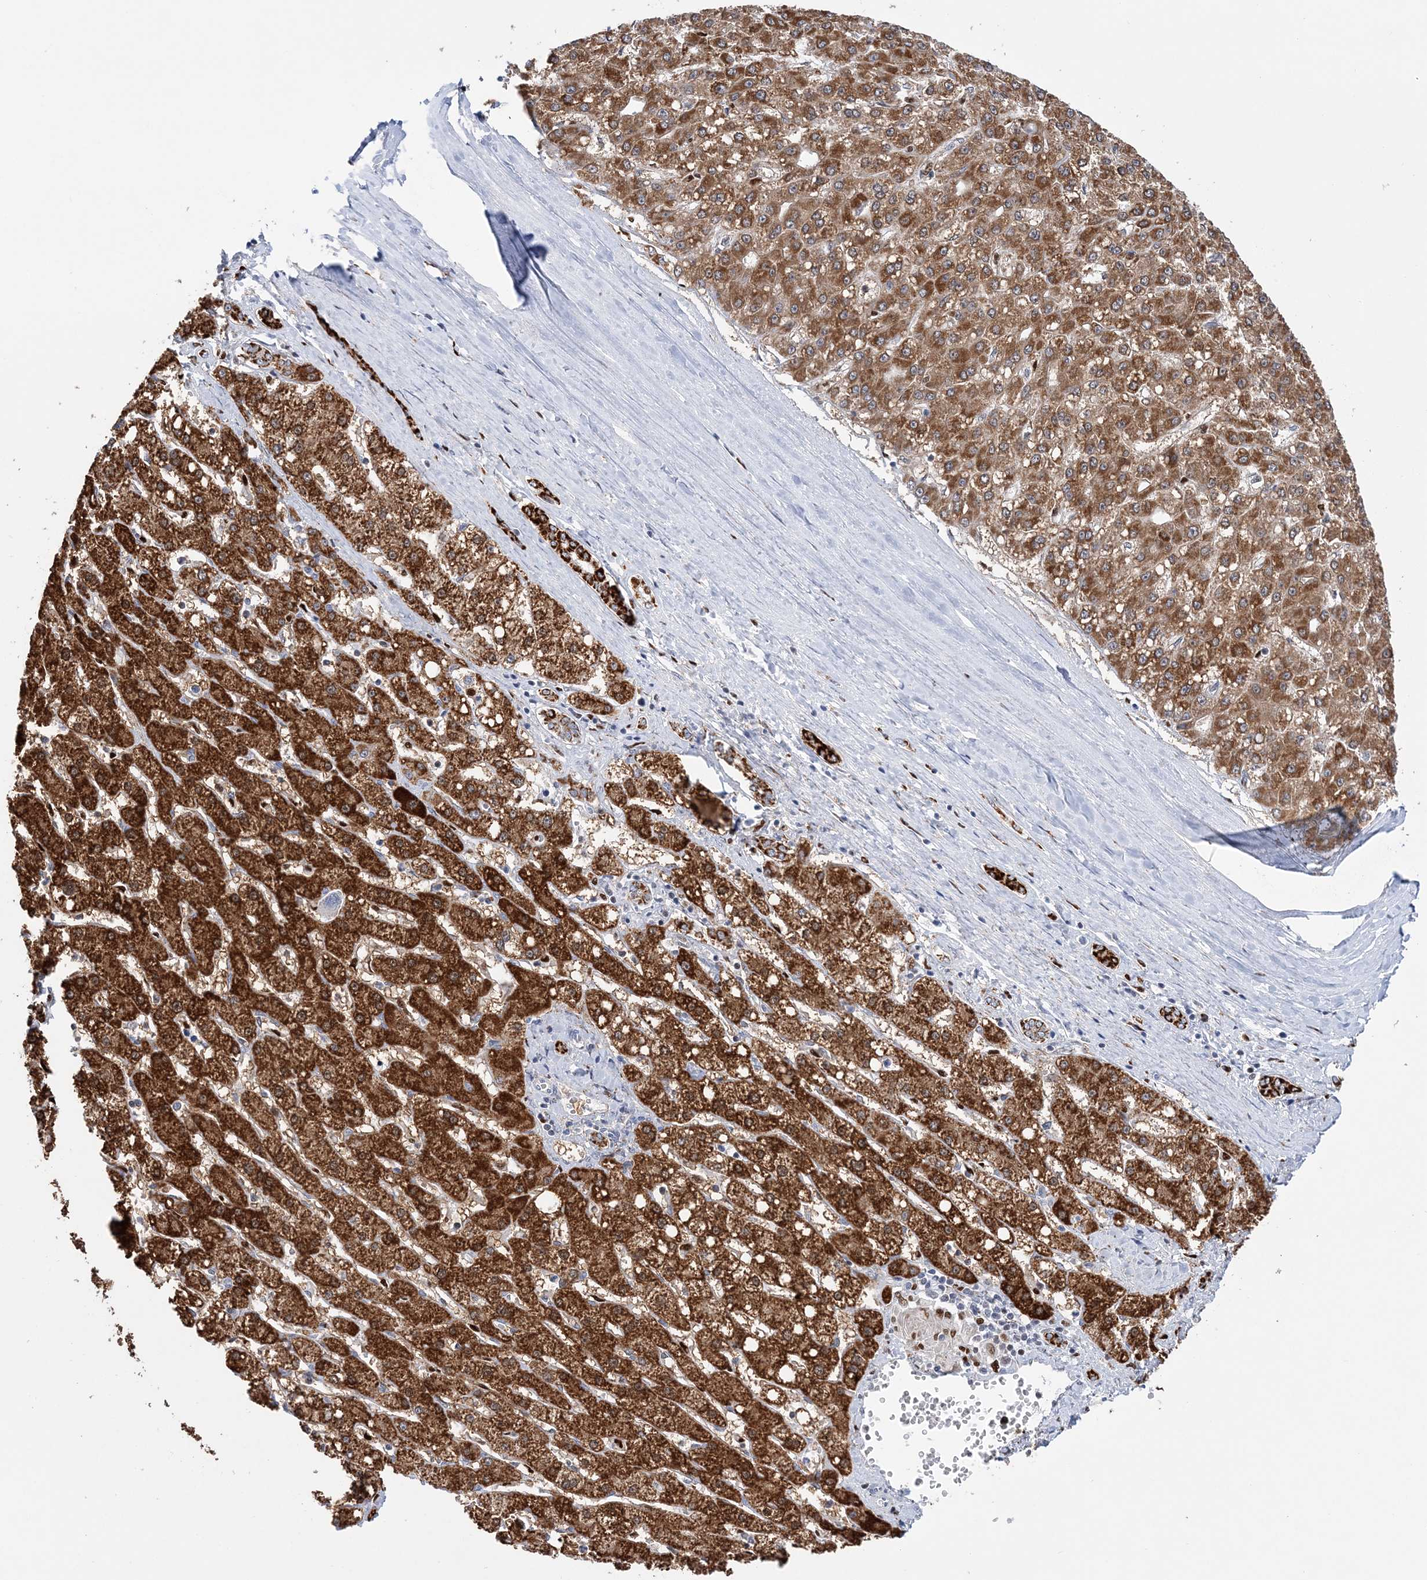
{"staining": {"intensity": "strong", "quantity": ">75%", "location": "cytoplasmic/membranous"}, "tissue": "liver cancer", "cell_type": "Tumor cells", "image_type": "cancer", "snomed": [{"axis": "morphology", "description": "Carcinoma, Hepatocellular, NOS"}, {"axis": "topography", "description": "Liver"}], "caption": "DAB immunohistochemical staining of liver hepatocellular carcinoma displays strong cytoplasmic/membranous protein positivity in approximately >75% of tumor cells.", "gene": "NIT2", "patient": {"sex": "male", "age": 67}}